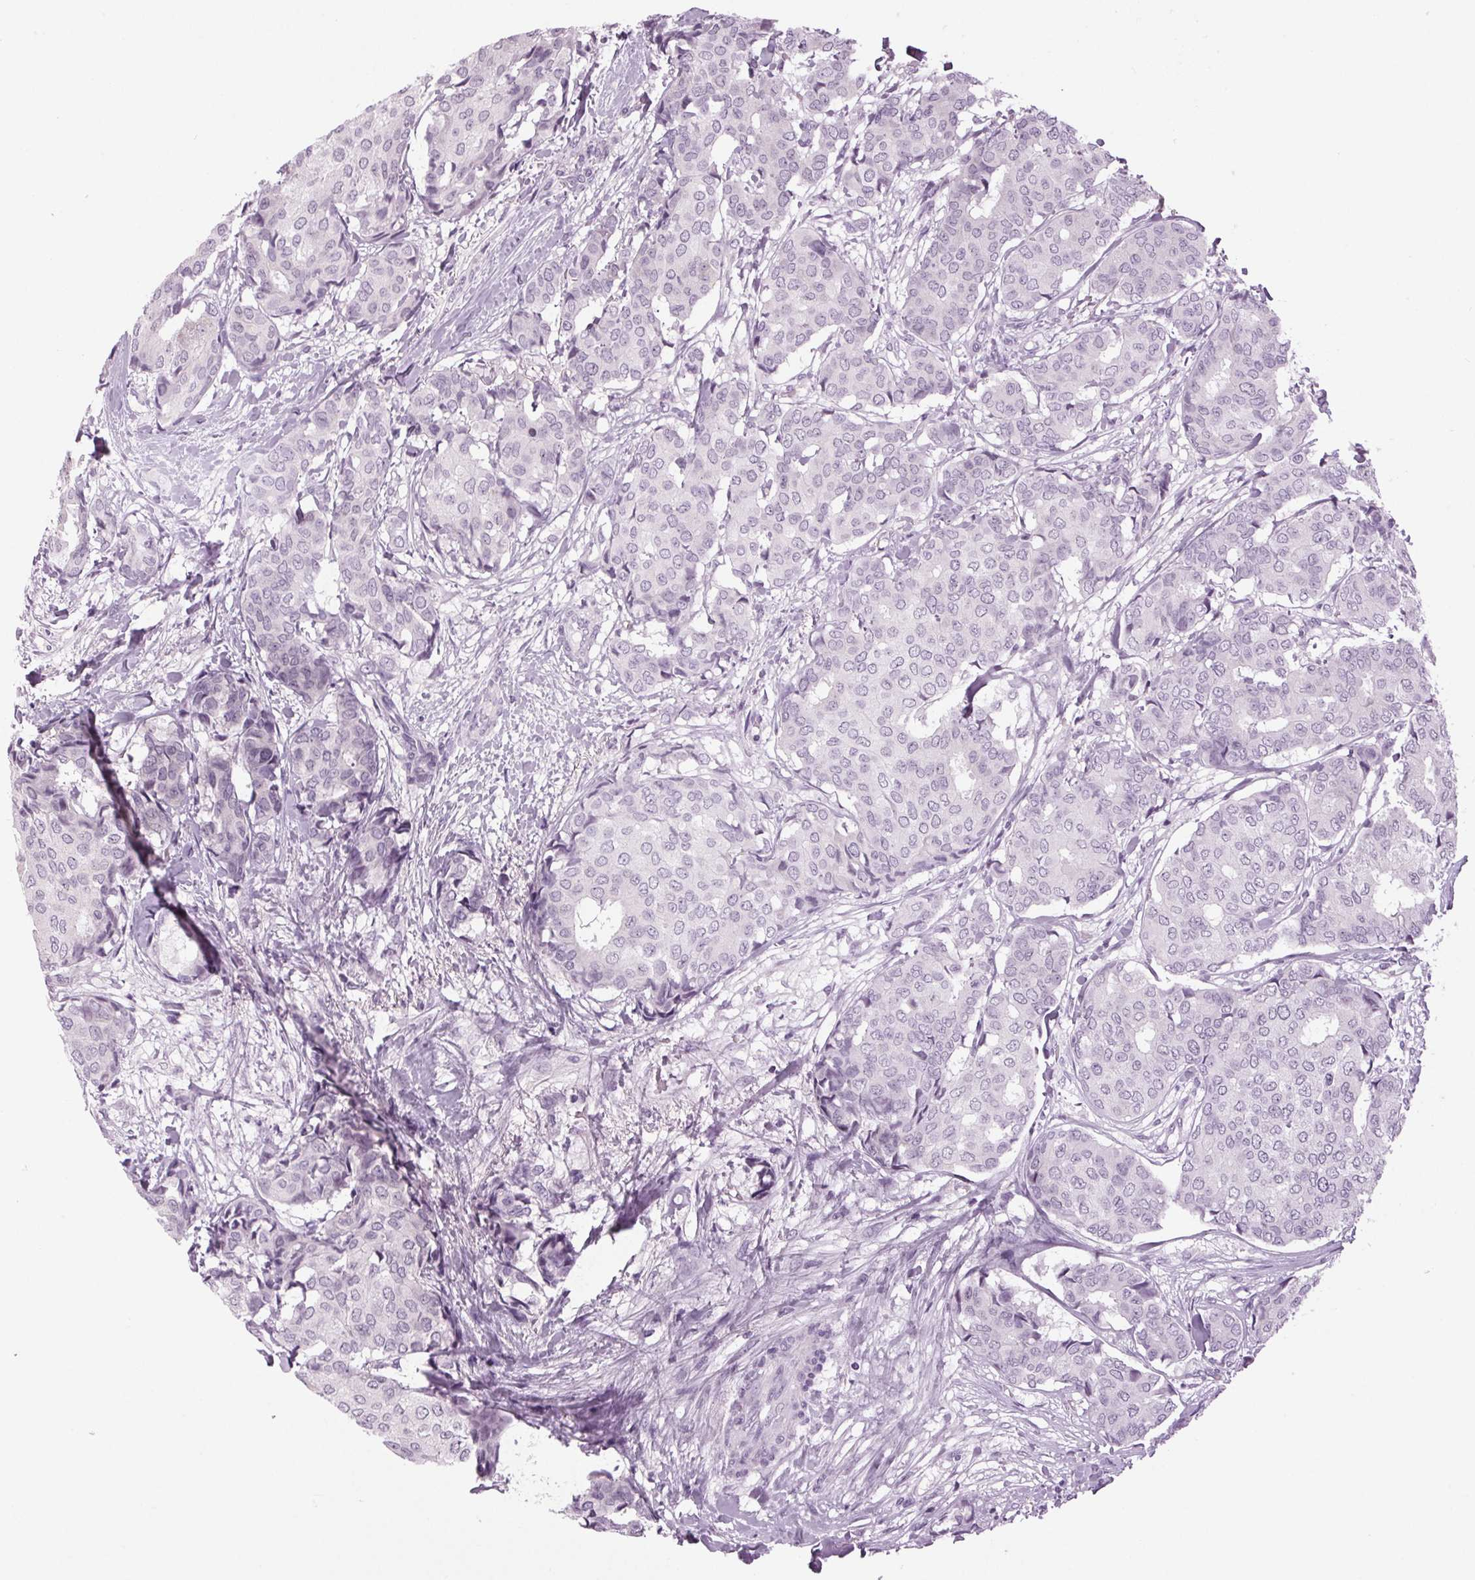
{"staining": {"intensity": "negative", "quantity": "none", "location": "none"}, "tissue": "breast cancer", "cell_type": "Tumor cells", "image_type": "cancer", "snomed": [{"axis": "morphology", "description": "Duct carcinoma"}, {"axis": "topography", "description": "Breast"}], "caption": "Intraductal carcinoma (breast) stained for a protein using IHC shows no expression tumor cells.", "gene": "DNAH12", "patient": {"sex": "female", "age": 75}}